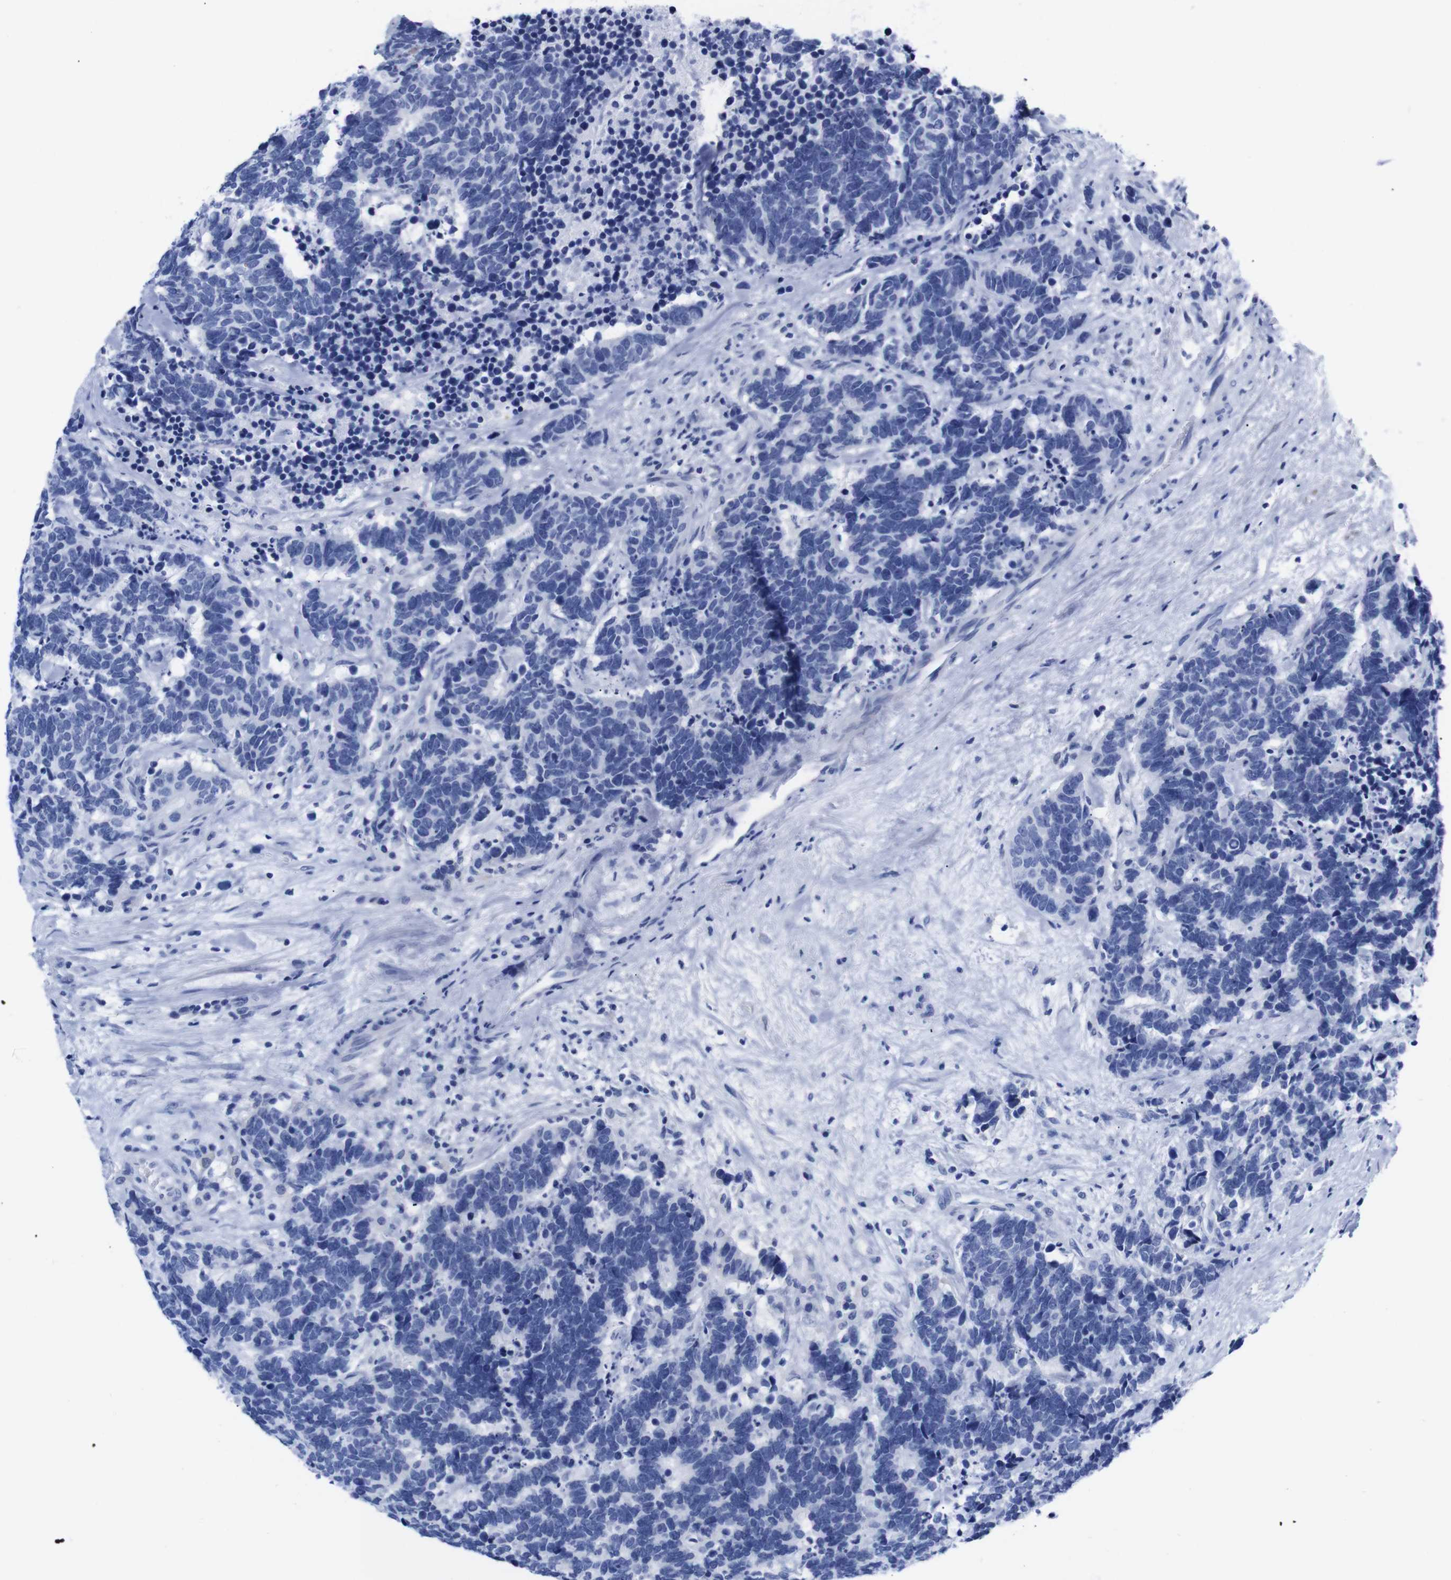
{"staining": {"intensity": "negative", "quantity": "none", "location": "none"}, "tissue": "carcinoid", "cell_type": "Tumor cells", "image_type": "cancer", "snomed": [{"axis": "morphology", "description": "Carcinoma, NOS"}, {"axis": "morphology", "description": "Carcinoid, malignant, NOS"}, {"axis": "topography", "description": "Urinary bladder"}], "caption": "Carcinoid (malignant) stained for a protein using IHC exhibits no staining tumor cells.", "gene": "LRRC55", "patient": {"sex": "male", "age": 57}}